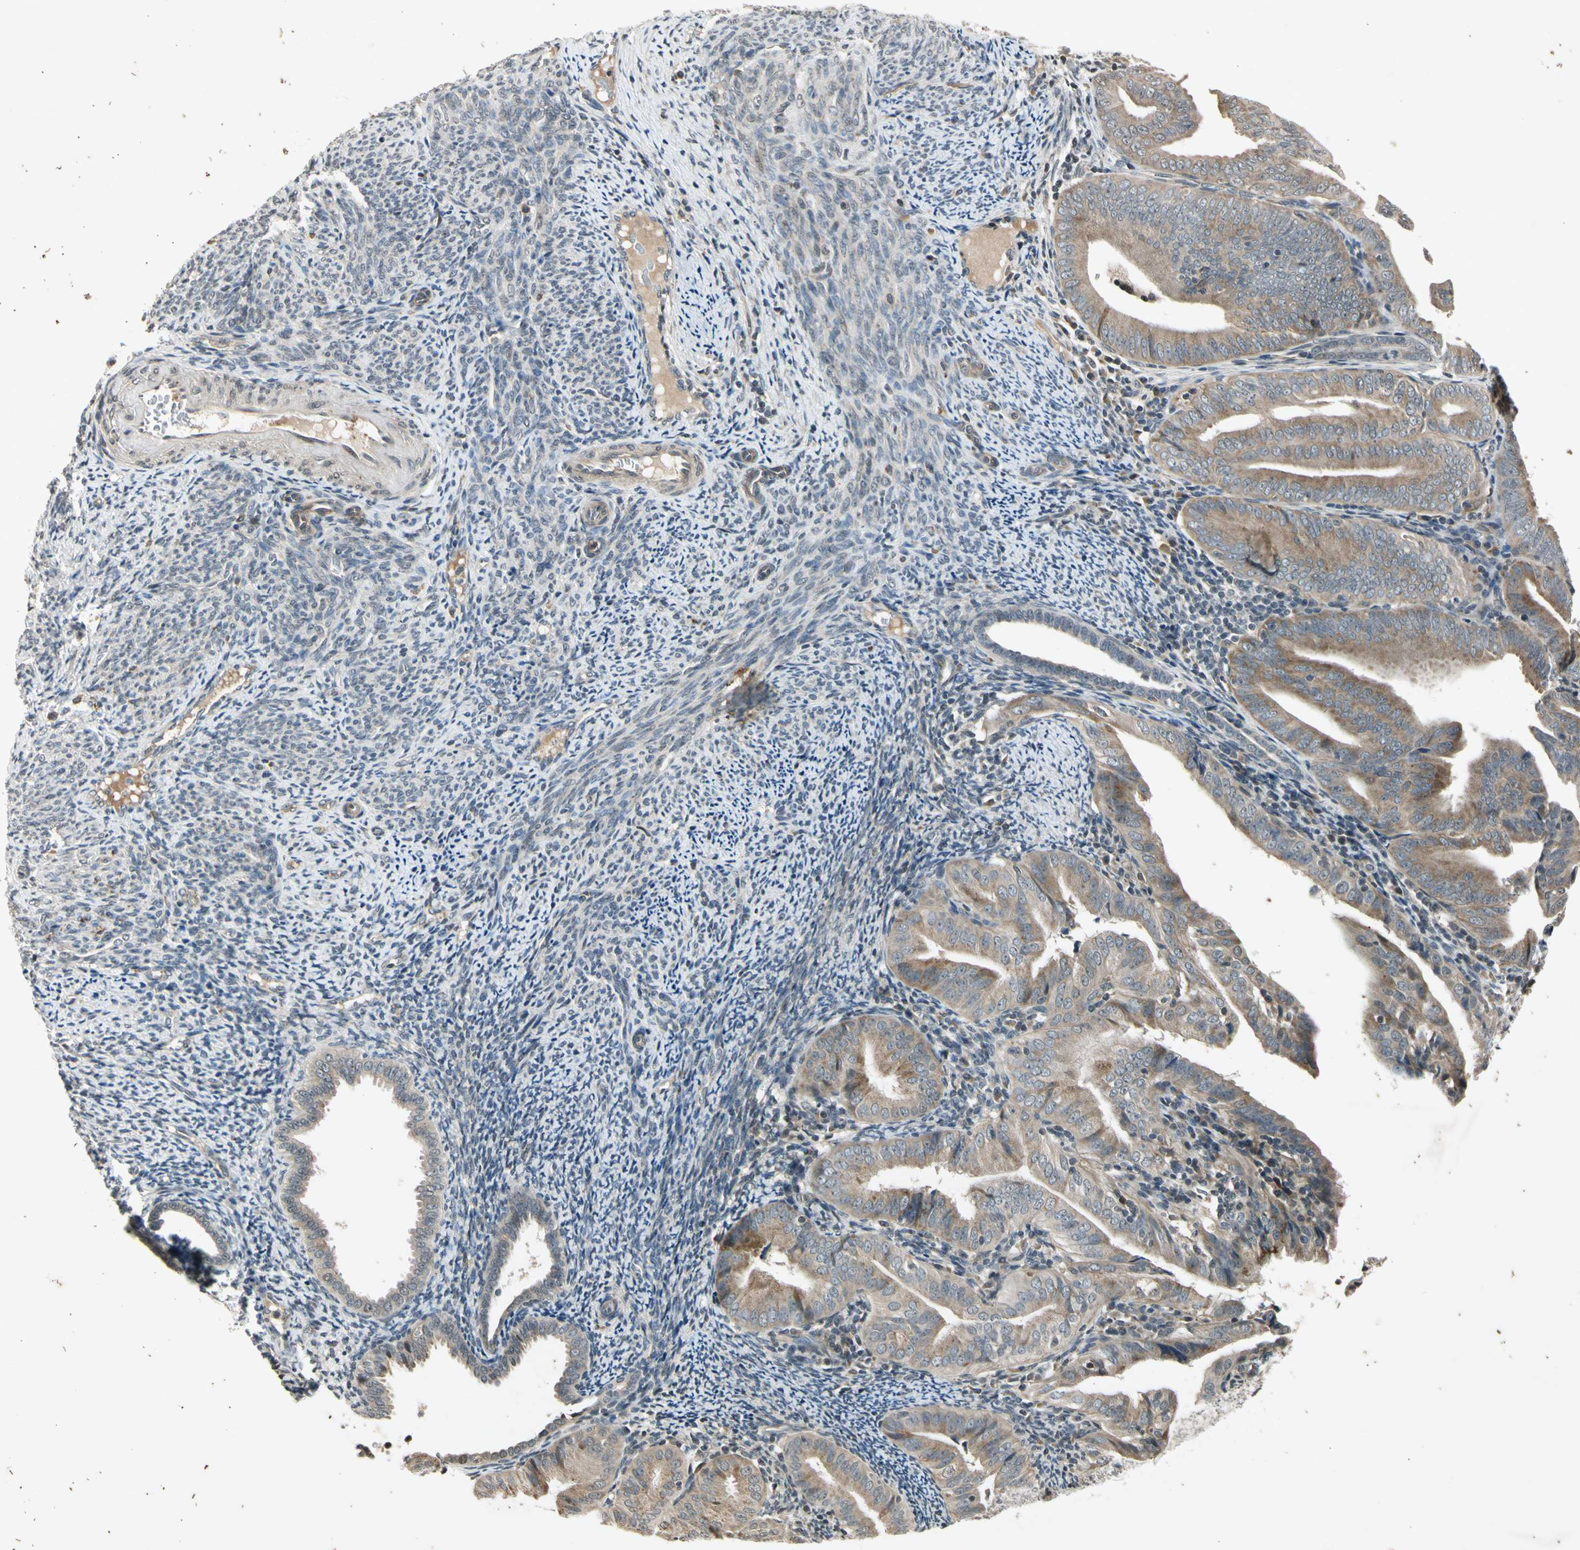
{"staining": {"intensity": "weak", "quantity": ">75%", "location": "cytoplasmic/membranous"}, "tissue": "endometrial cancer", "cell_type": "Tumor cells", "image_type": "cancer", "snomed": [{"axis": "morphology", "description": "Adenocarcinoma, NOS"}, {"axis": "topography", "description": "Endometrium"}], "caption": "DAB immunohistochemical staining of human adenocarcinoma (endometrial) displays weak cytoplasmic/membranous protein positivity in about >75% of tumor cells. Ihc stains the protein of interest in brown and the nuclei are stained blue.", "gene": "EFNB2", "patient": {"sex": "female", "age": 58}}